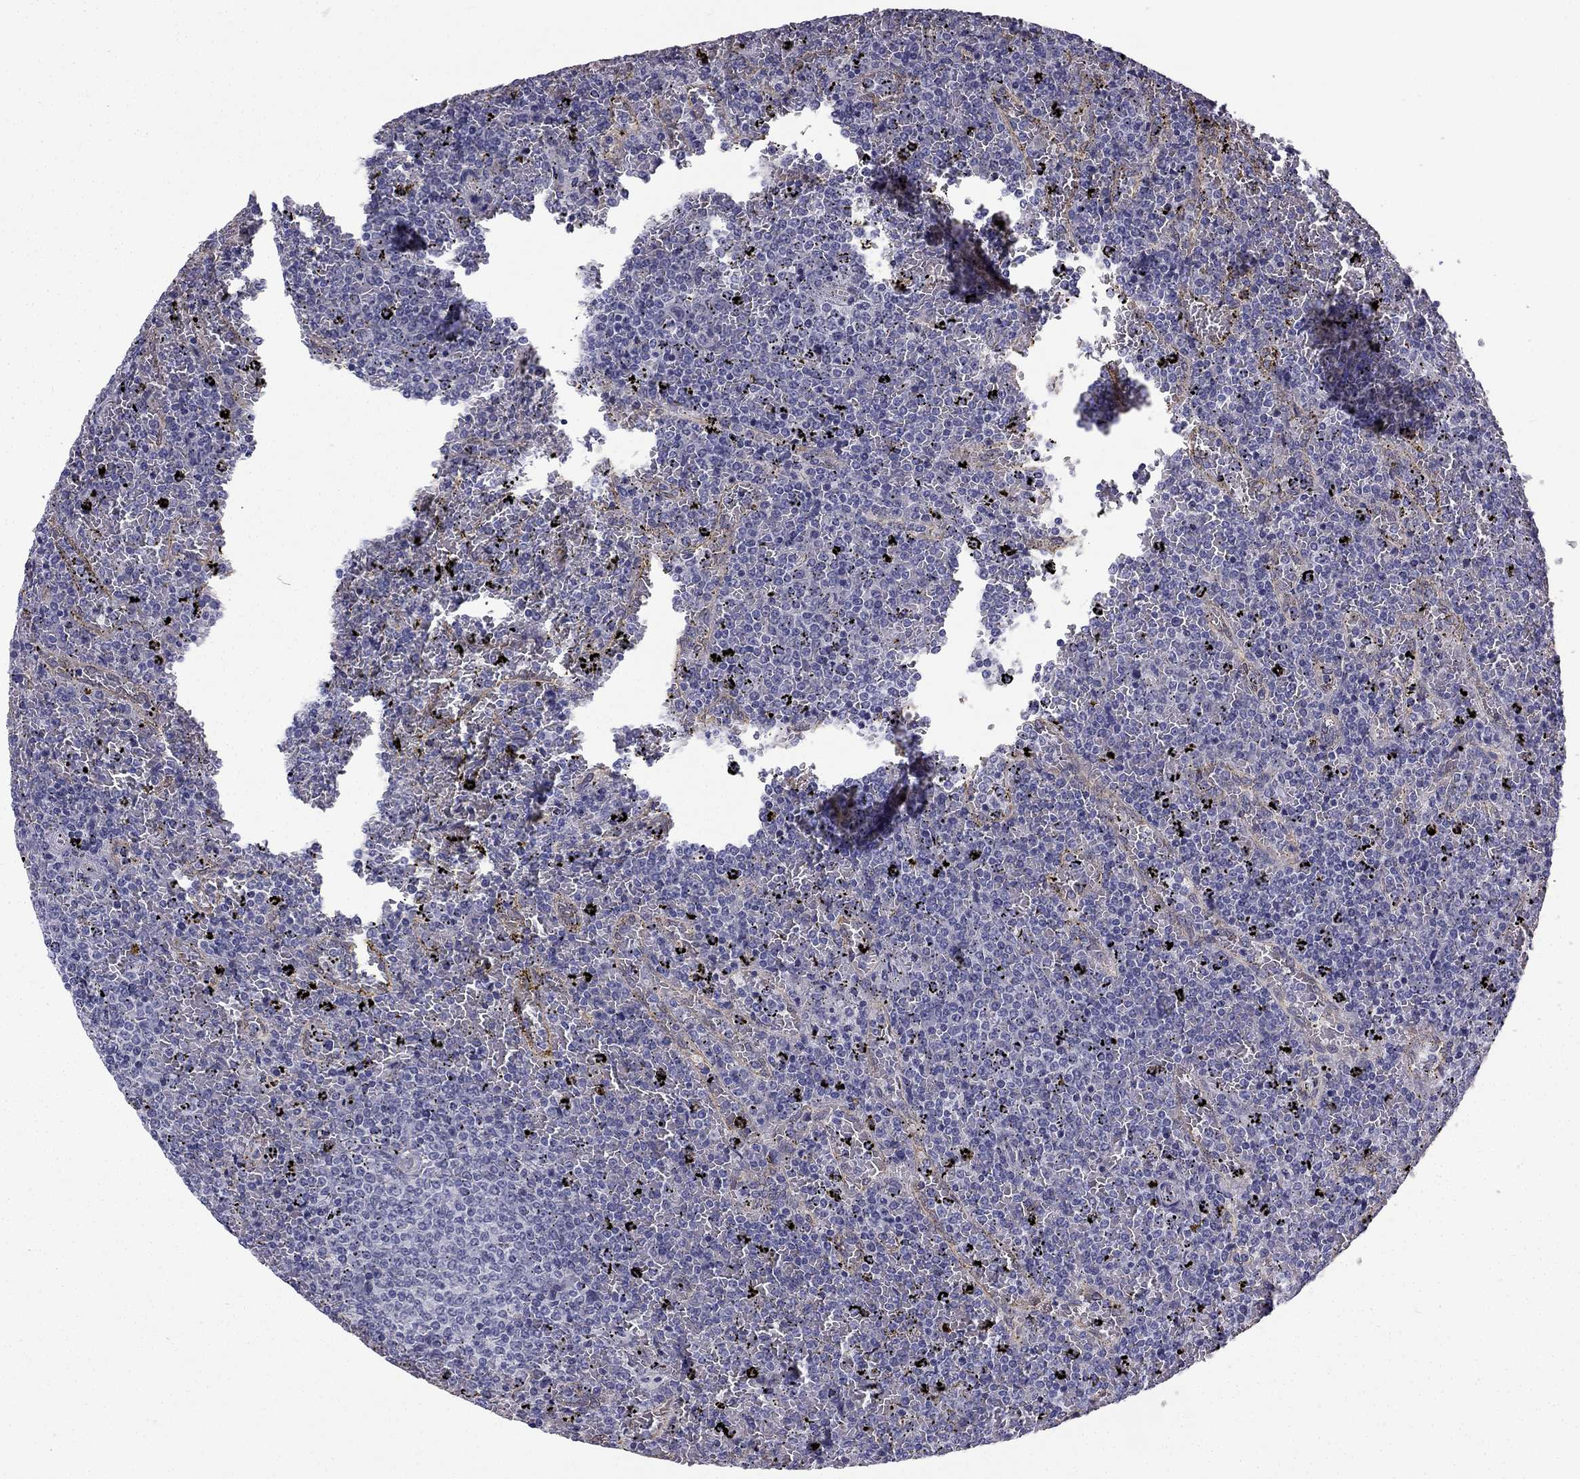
{"staining": {"intensity": "negative", "quantity": "none", "location": "none"}, "tissue": "lymphoma", "cell_type": "Tumor cells", "image_type": "cancer", "snomed": [{"axis": "morphology", "description": "Malignant lymphoma, non-Hodgkin's type, Low grade"}, {"axis": "topography", "description": "Spleen"}], "caption": "An immunohistochemistry (IHC) histopathology image of lymphoma is shown. There is no staining in tumor cells of lymphoma.", "gene": "CCDC40", "patient": {"sex": "female", "age": 77}}